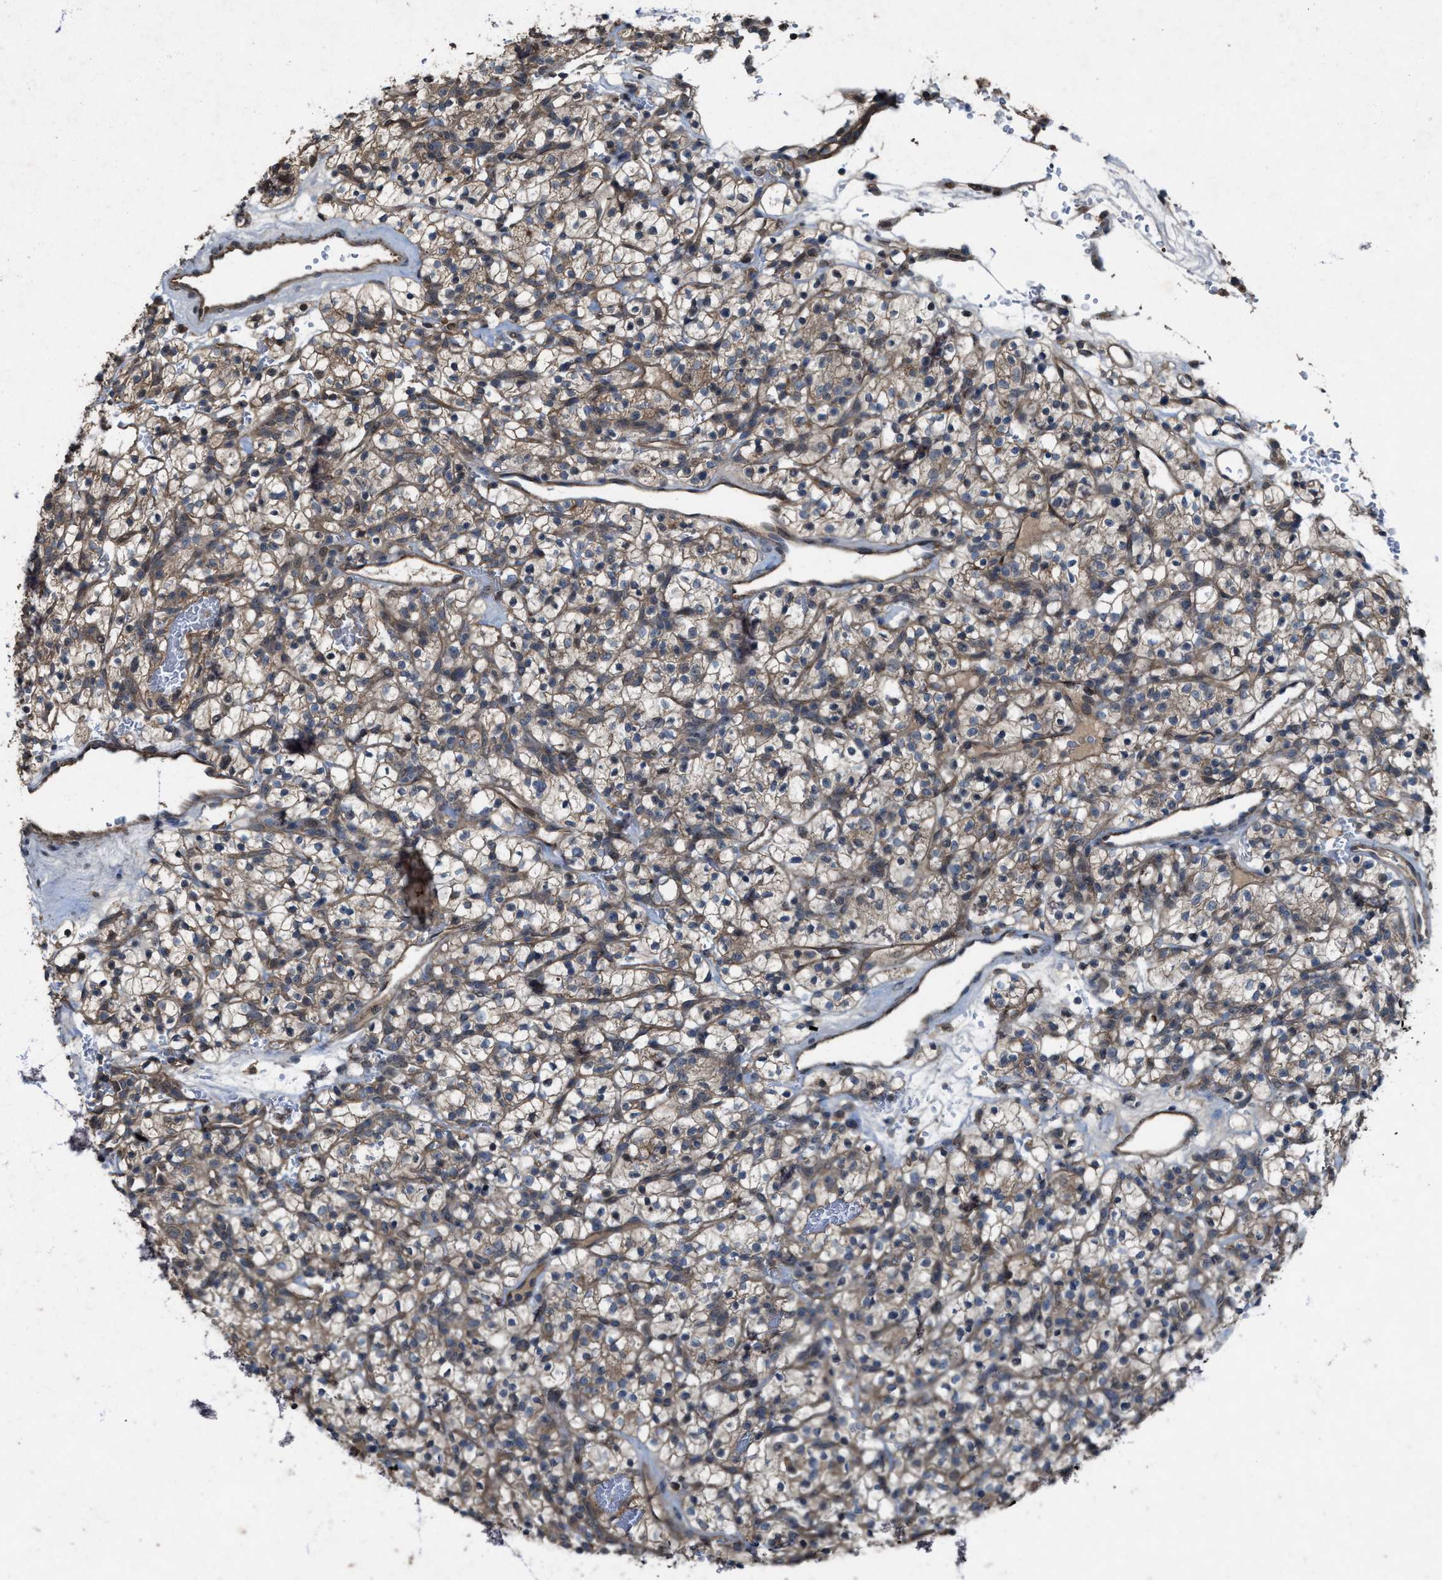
{"staining": {"intensity": "weak", "quantity": ">75%", "location": "cytoplasmic/membranous"}, "tissue": "renal cancer", "cell_type": "Tumor cells", "image_type": "cancer", "snomed": [{"axis": "morphology", "description": "Adenocarcinoma, NOS"}, {"axis": "topography", "description": "Kidney"}], "caption": "Immunohistochemical staining of human adenocarcinoma (renal) demonstrates low levels of weak cytoplasmic/membranous protein positivity in approximately >75% of tumor cells.", "gene": "PDP2", "patient": {"sex": "female", "age": 57}}